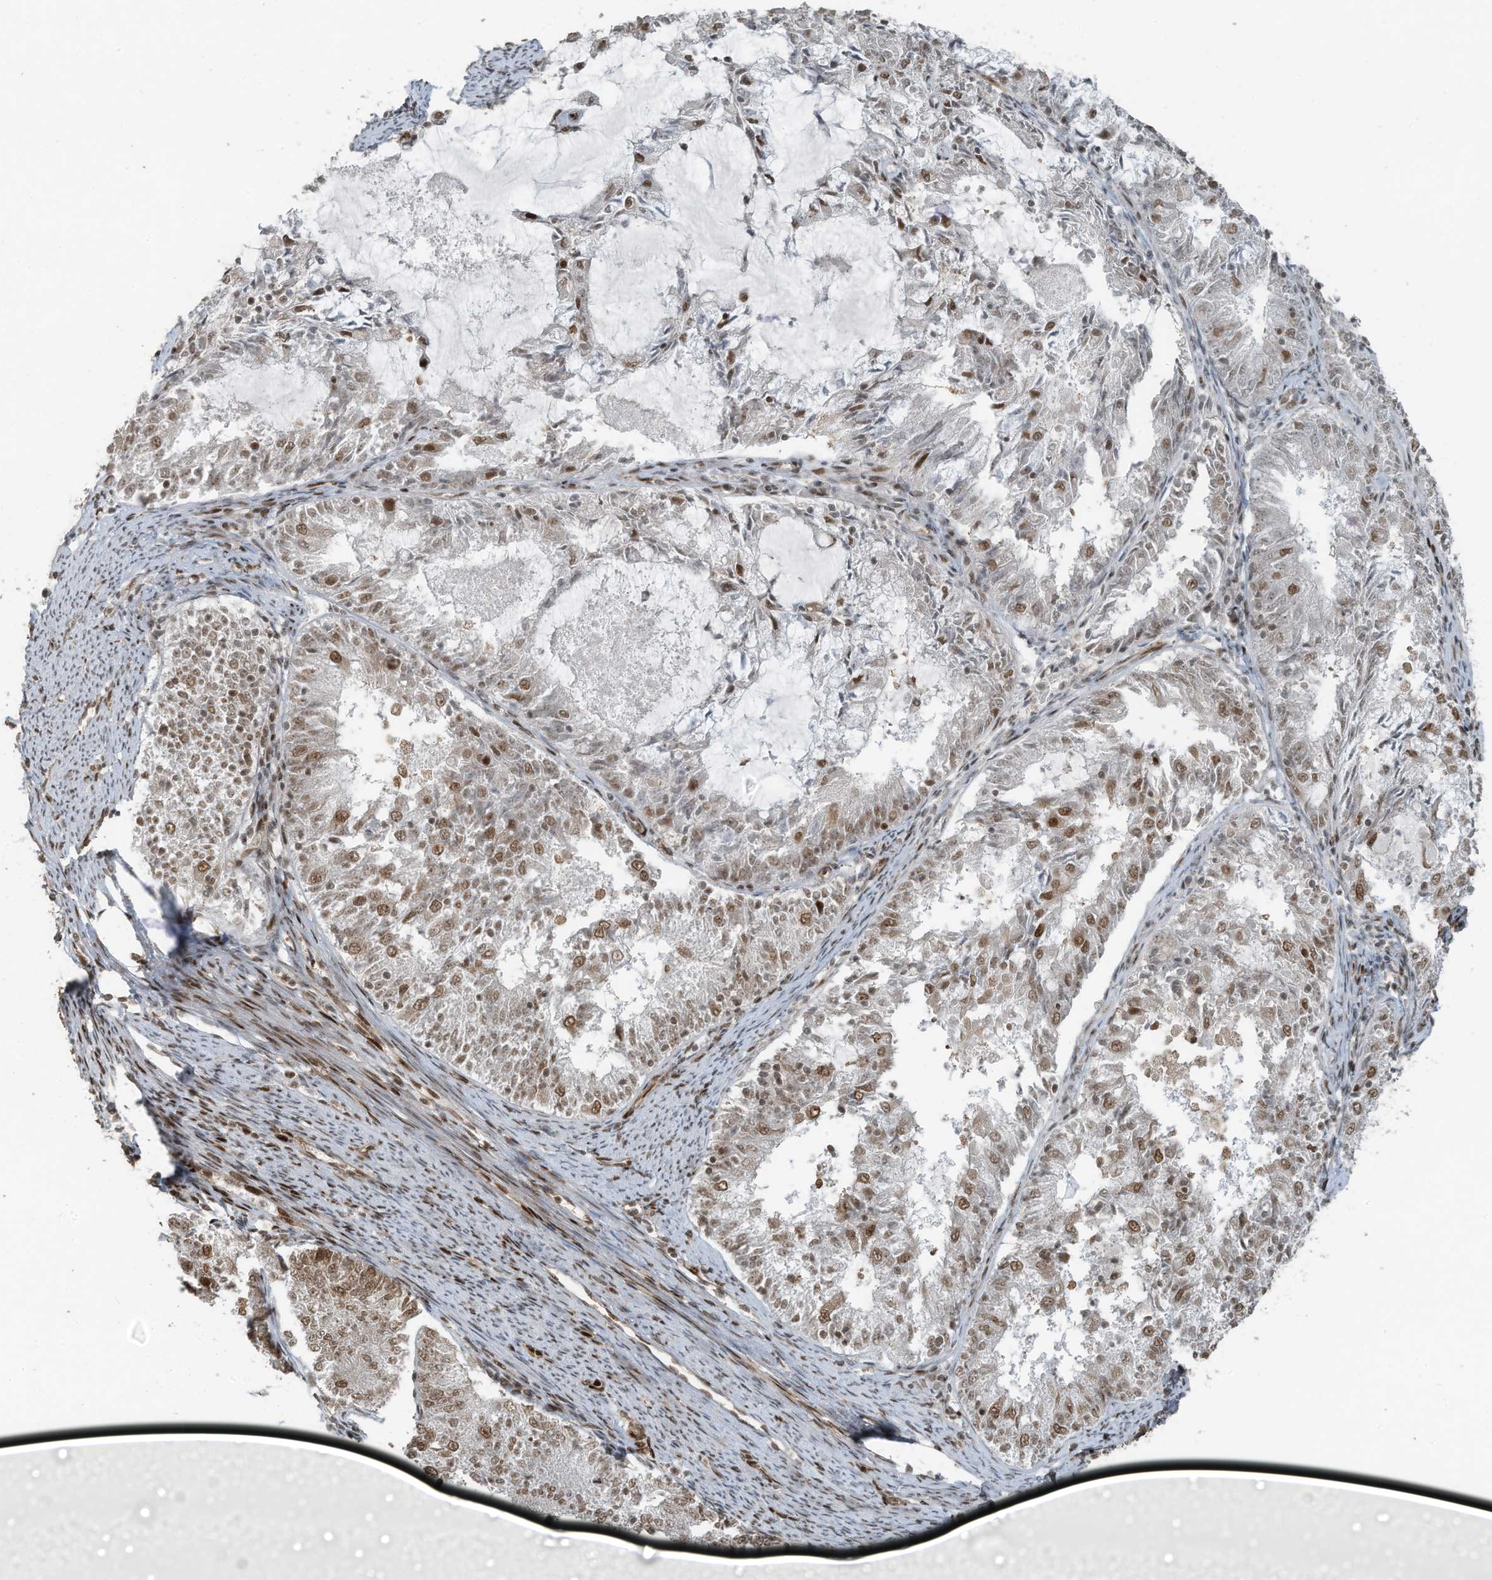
{"staining": {"intensity": "moderate", "quantity": "<25%", "location": "nuclear"}, "tissue": "endometrial cancer", "cell_type": "Tumor cells", "image_type": "cancer", "snomed": [{"axis": "morphology", "description": "Adenocarcinoma, NOS"}, {"axis": "topography", "description": "Endometrium"}], "caption": "Approximately <25% of tumor cells in adenocarcinoma (endometrial) display moderate nuclear protein staining as visualized by brown immunohistochemical staining.", "gene": "PCNP", "patient": {"sex": "female", "age": 57}}